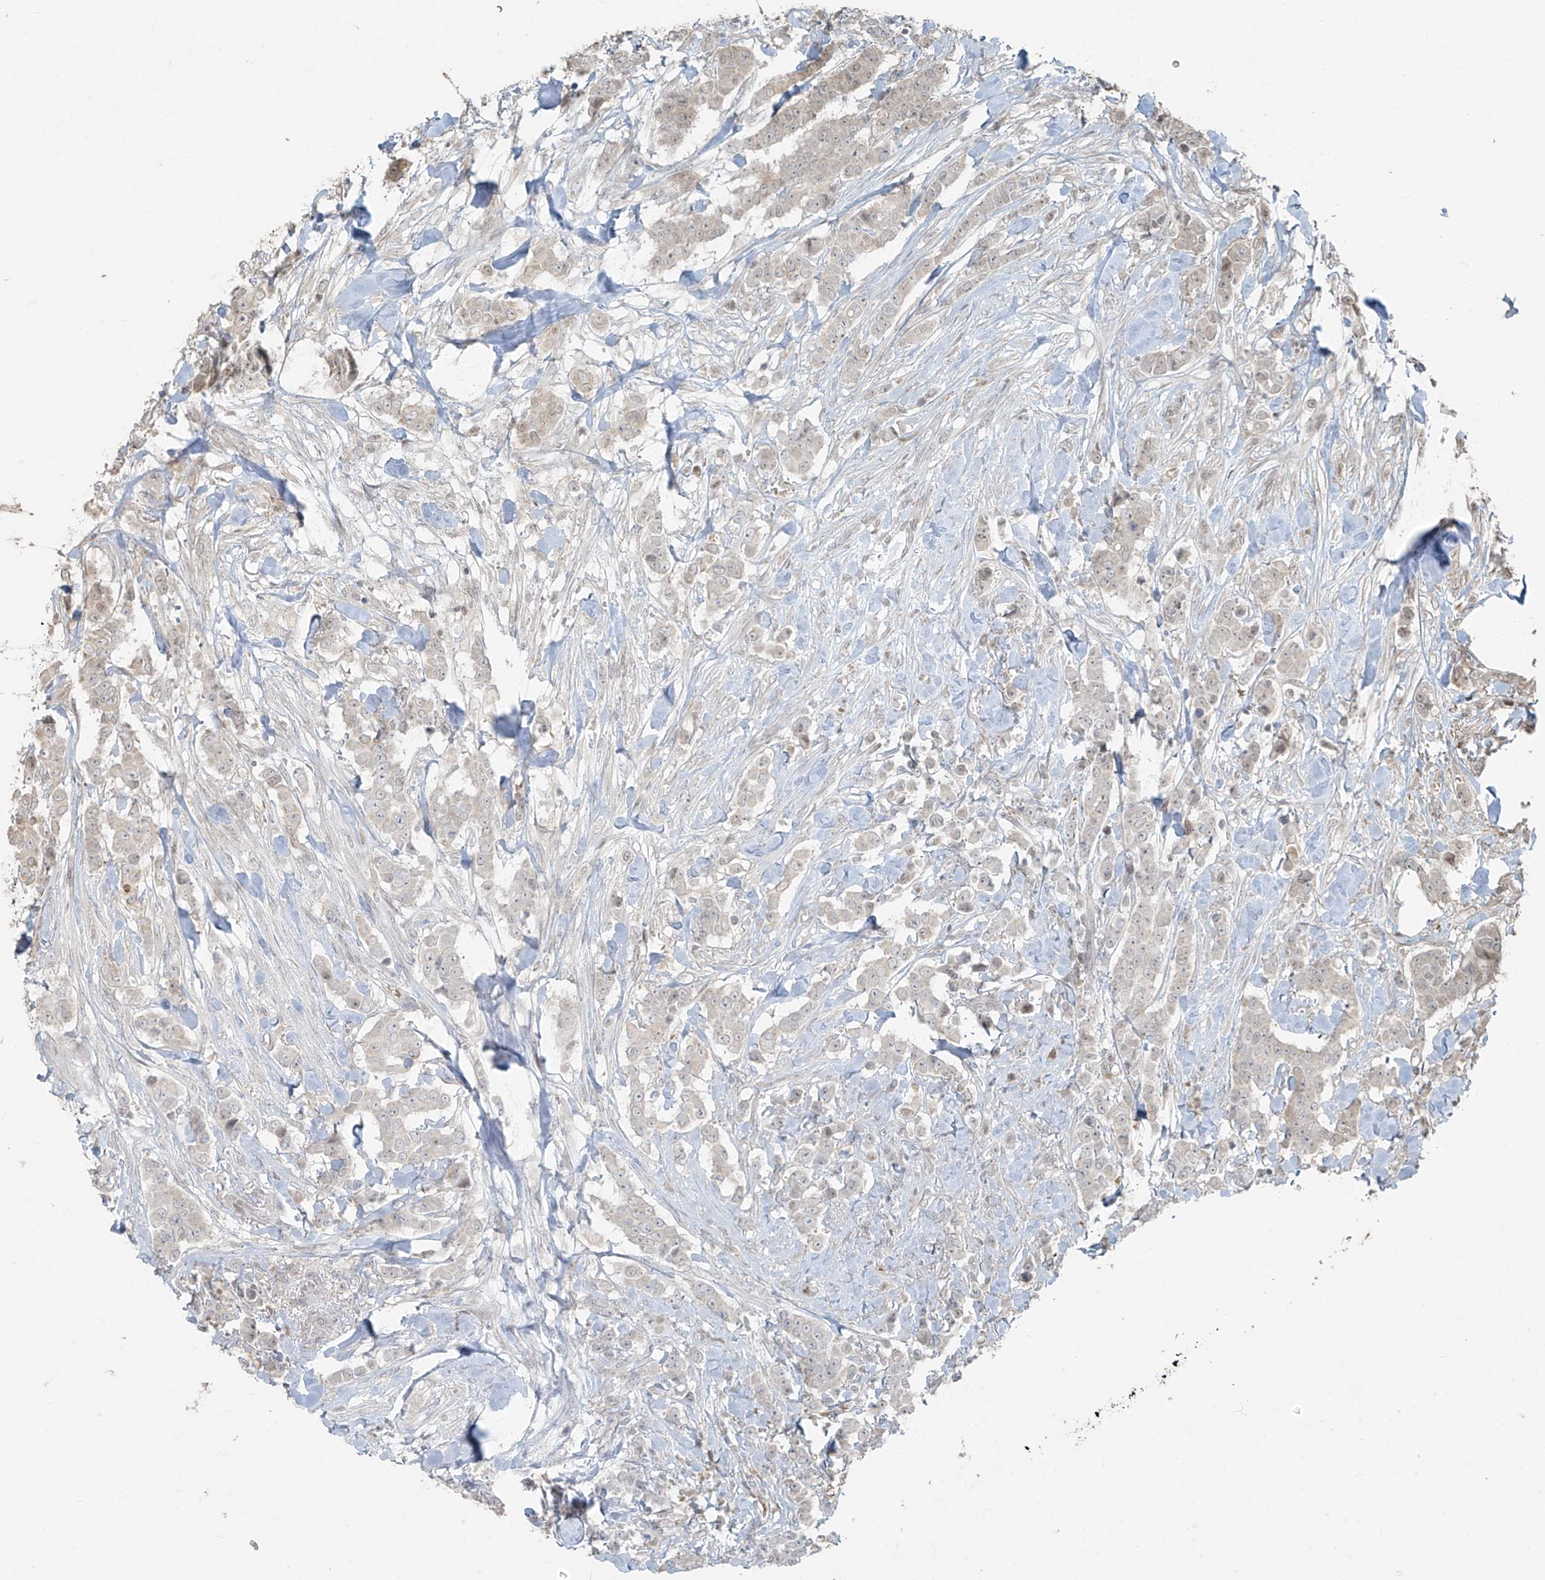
{"staining": {"intensity": "negative", "quantity": "none", "location": "none"}, "tissue": "breast cancer", "cell_type": "Tumor cells", "image_type": "cancer", "snomed": [{"axis": "morphology", "description": "Duct carcinoma"}, {"axis": "topography", "description": "Breast"}], "caption": "A photomicrograph of human breast cancer (infiltrating ductal carcinoma) is negative for staining in tumor cells.", "gene": "TTC22", "patient": {"sex": "female", "age": 40}}